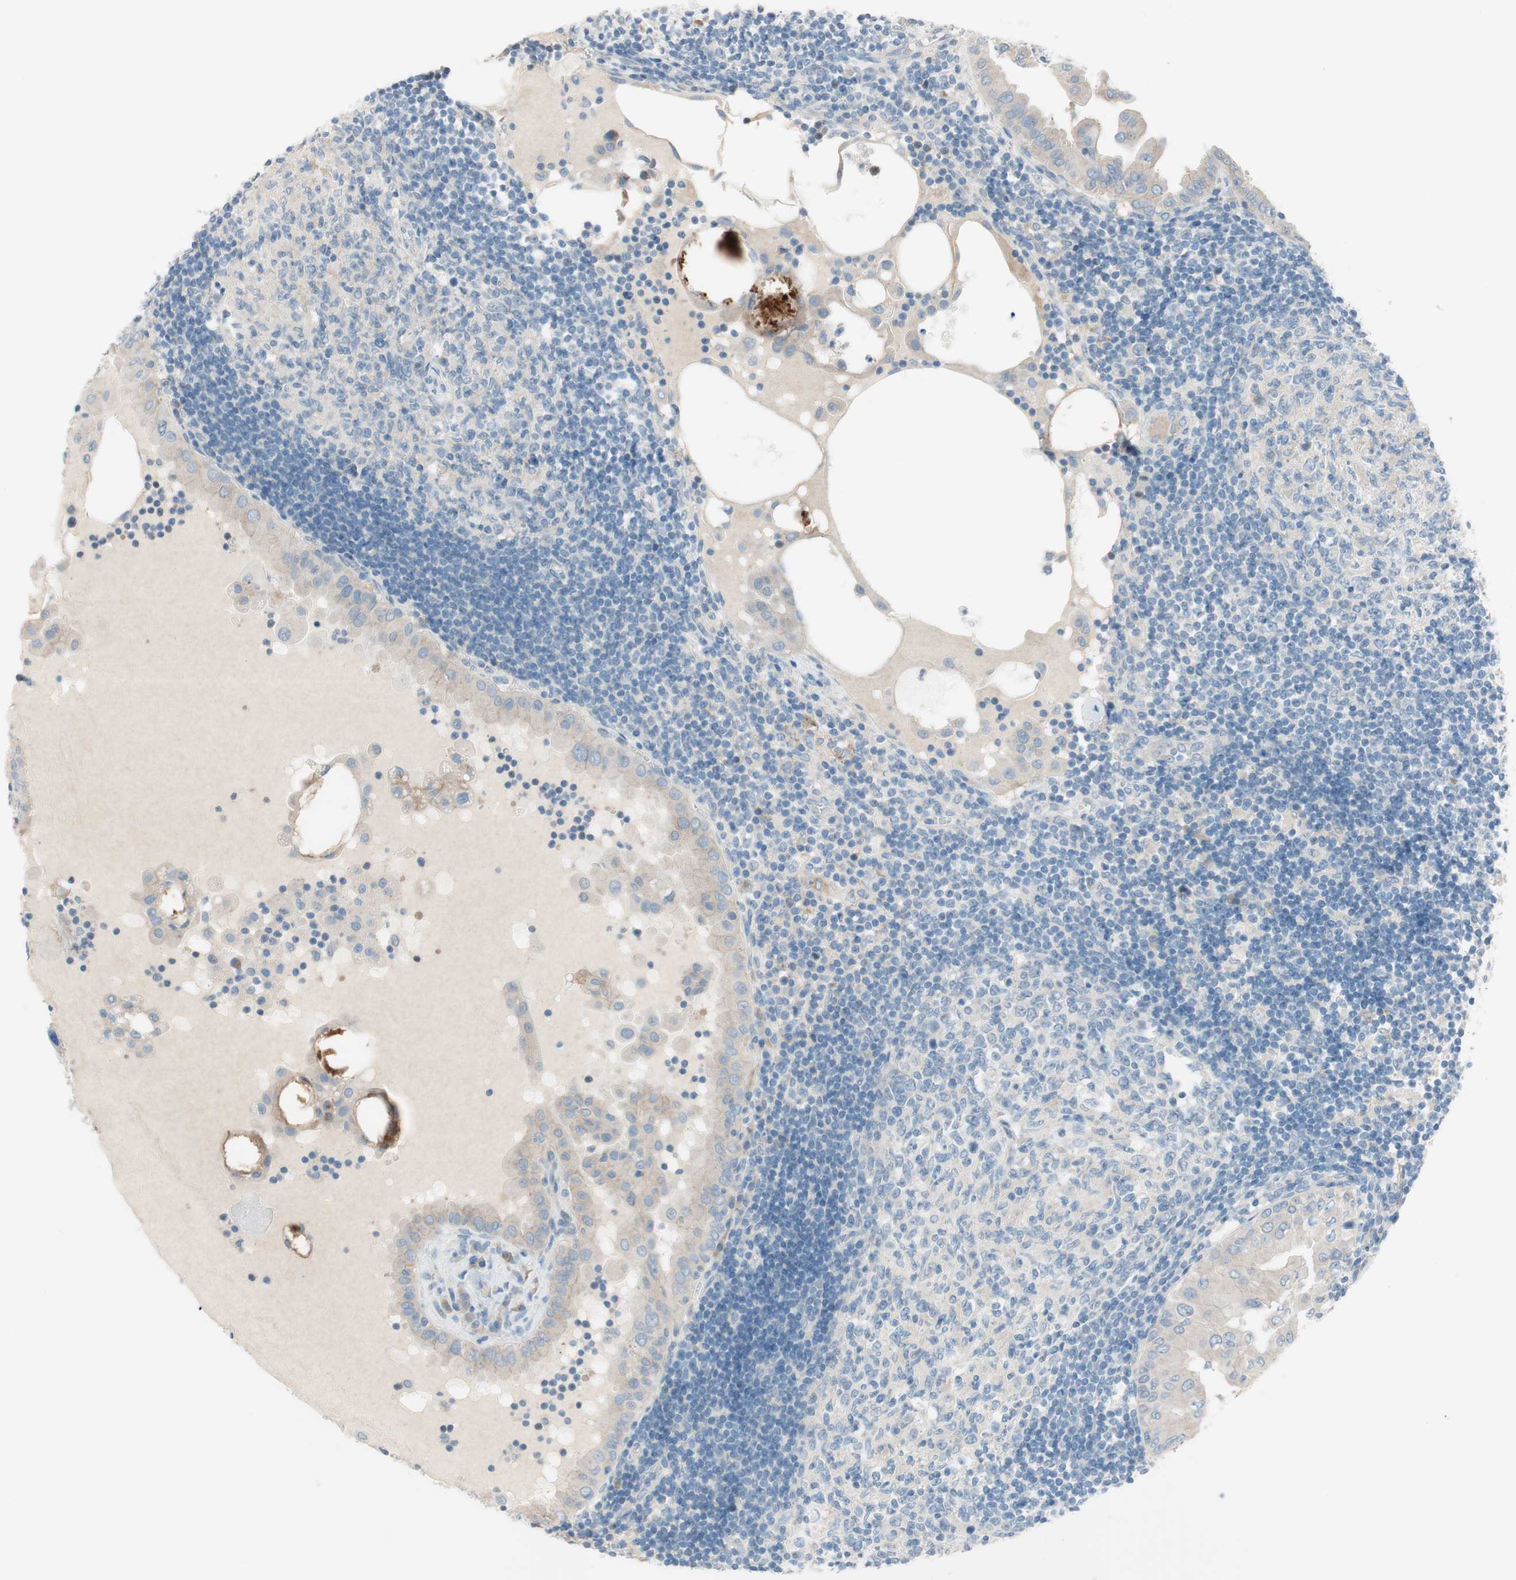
{"staining": {"intensity": "negative", "quantity": "none", "location": "none"}, "tissue": "thyroid cancer", "cell_type": "Tumor cells", "image_type": "cancer", "snomed": [{"axis": "morphology", "description": "Papillary adenocarcinoma, NOS"}, {"axis": "topography", "description": "Thyroid gland"}], "caption": "Papillary adenocarcinoma (thyroid) stained for a protein using immunohistochemistry demonstrates no expression tumor cells.", "gene": "PRRG4", "patient": {"sex": "male", "age": 33}}